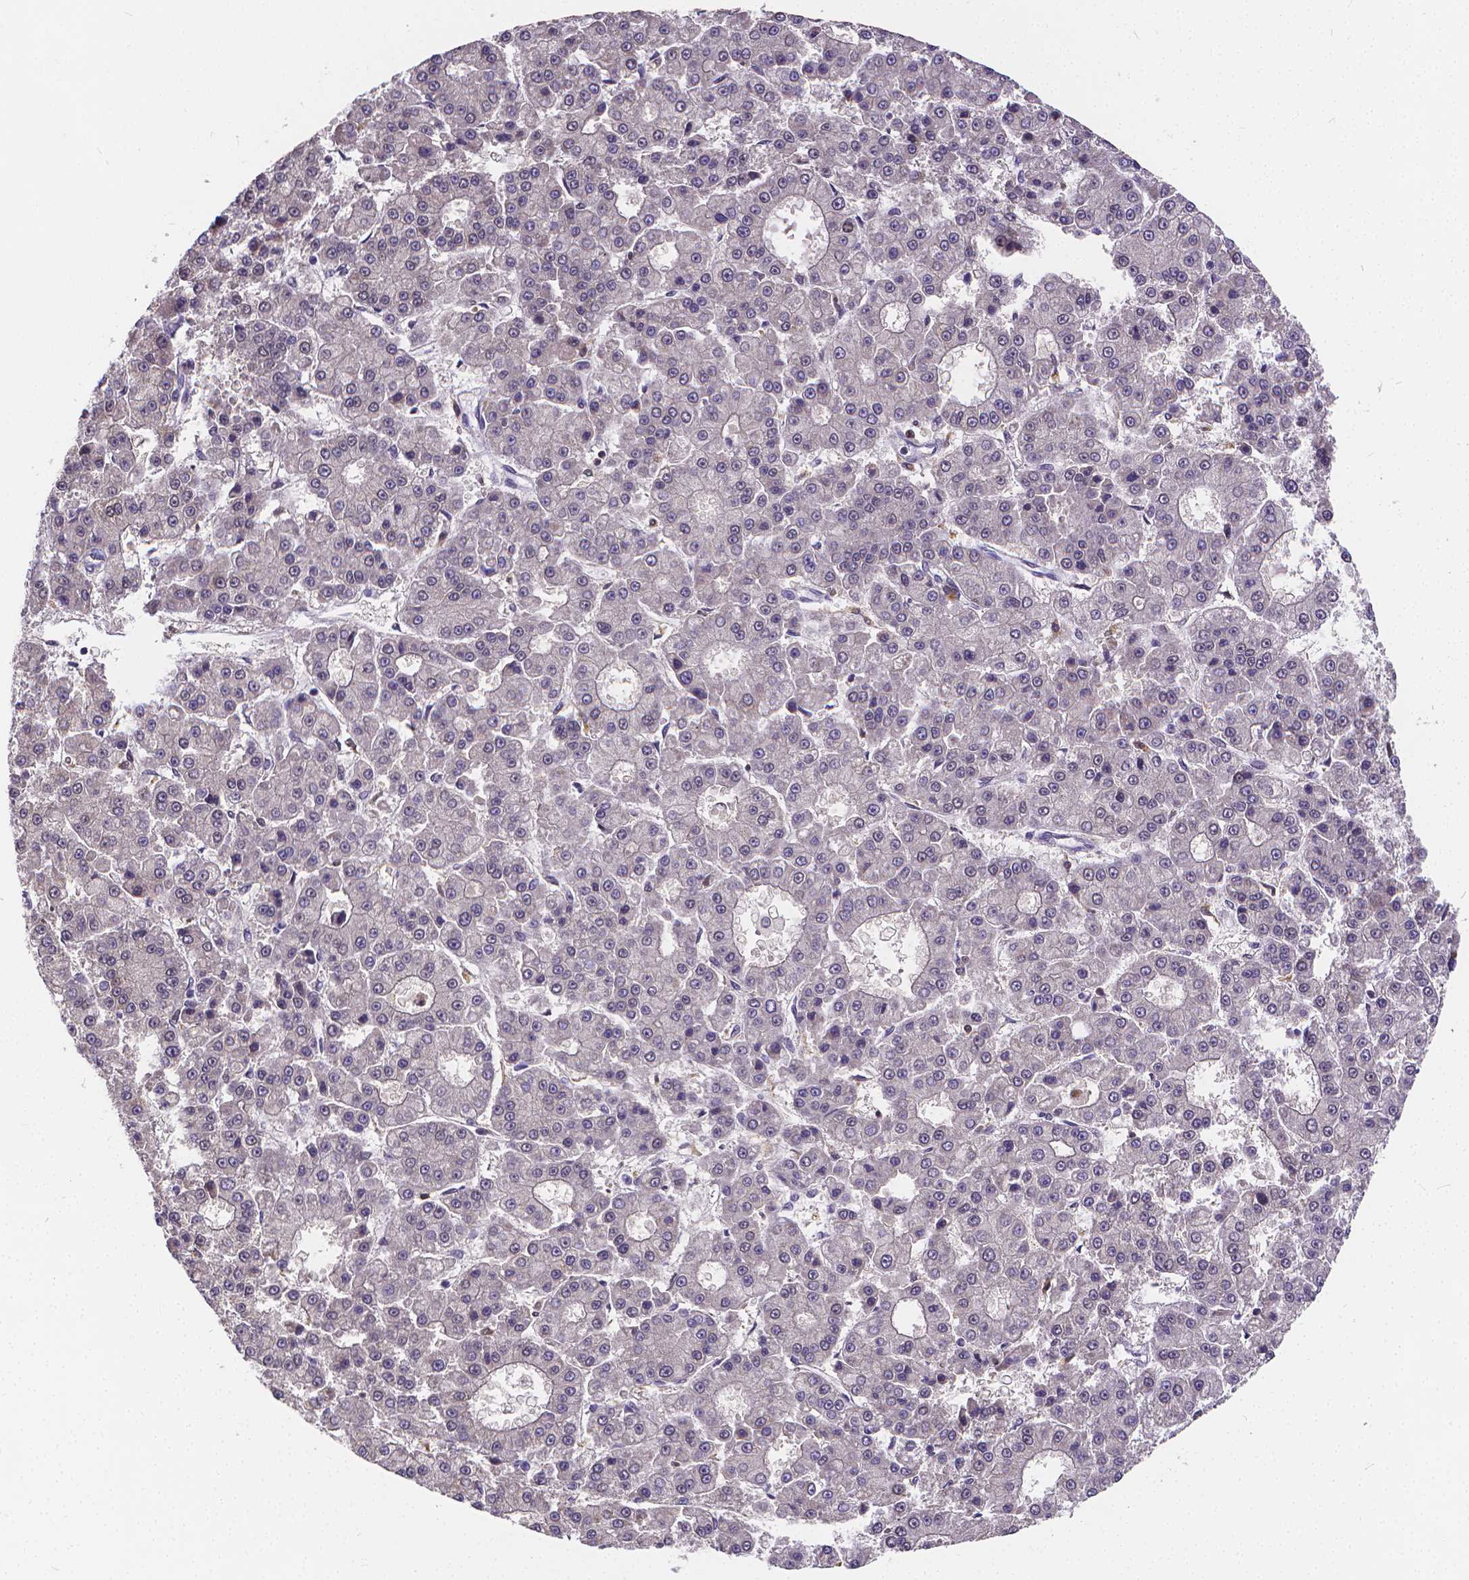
{"staining": {"intensity": "negative", "quantity": "none", "location": "none"}, "tissue": "liver cancer", "cell_type": "Tumor cells", "image_type": "cancer", "snomed": [{"axis": "morphology", "description": "Carcinoma, Hepatocellular, NOS"}, {"axis": "topography", "description": "Liver"}], "caption": "An immunohistochemistry (IHC) image of hepatocellular carcinoma (liver) is shown. There is no staining in tumor cells of hepatocellular carcinoma (liver).", "gene": "GLRB", "patient": {"sex": "male", "age": 70}}